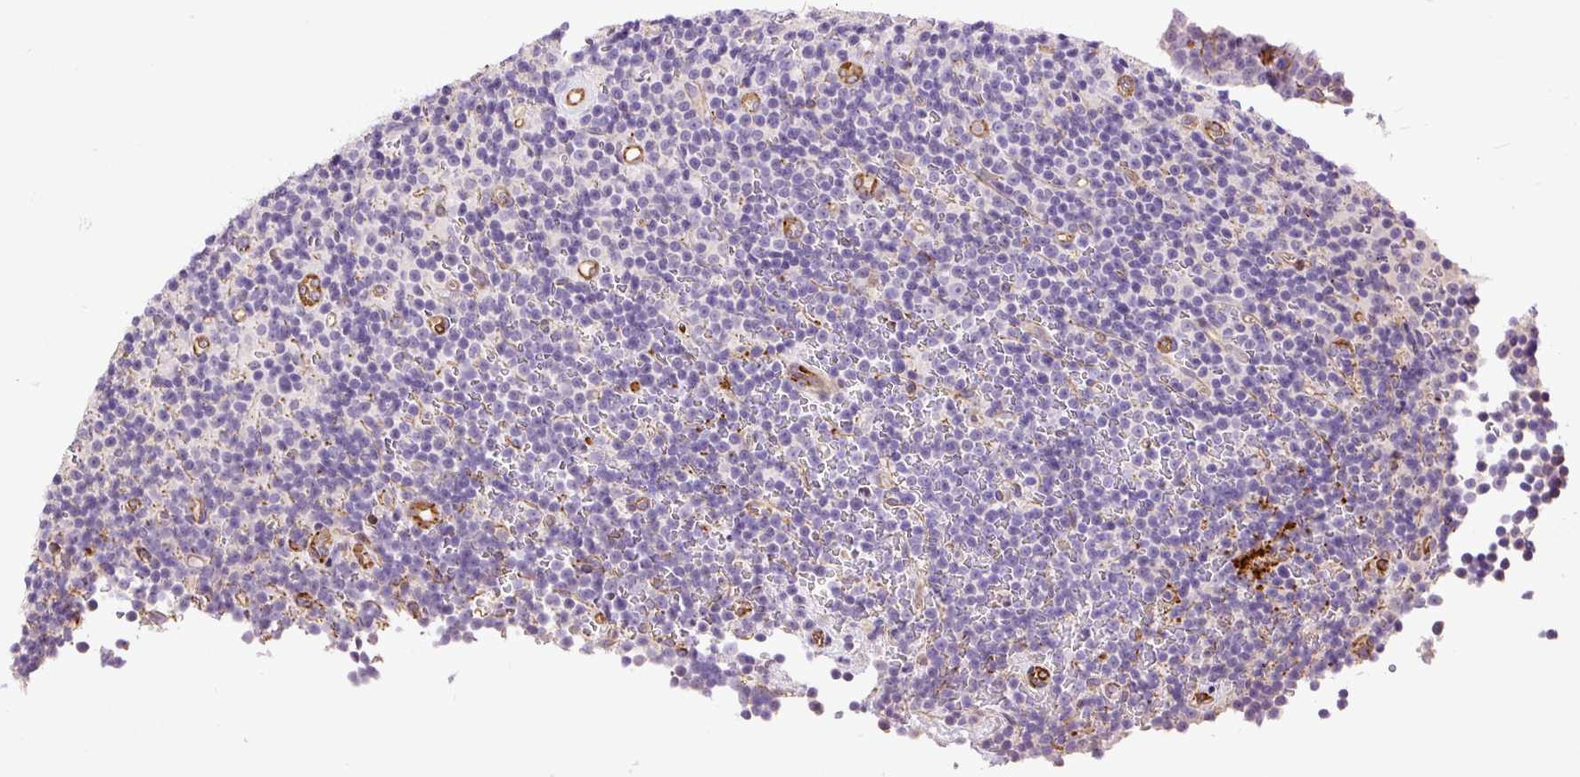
{"staining": {"intensity": "negative", "quantity": "none", "location": "none"}, "tissue": "lymphoma", "cell_type": "Tumor cells", "image_type": "cancer", "snomed": [{"axis": "morphology", "description": "Malignant lymphoma, non-Hodgkin's type, Low grade"}, {"axis": "topography", "description": "Lymph node"}], "caption": "Tumor cells are negative for brown protein staining in malignant lymphoma, non-Hodgkin's type (low-grade).", "gene": "MAGEB16", "patient": {"sex": "female", "age": 67}}